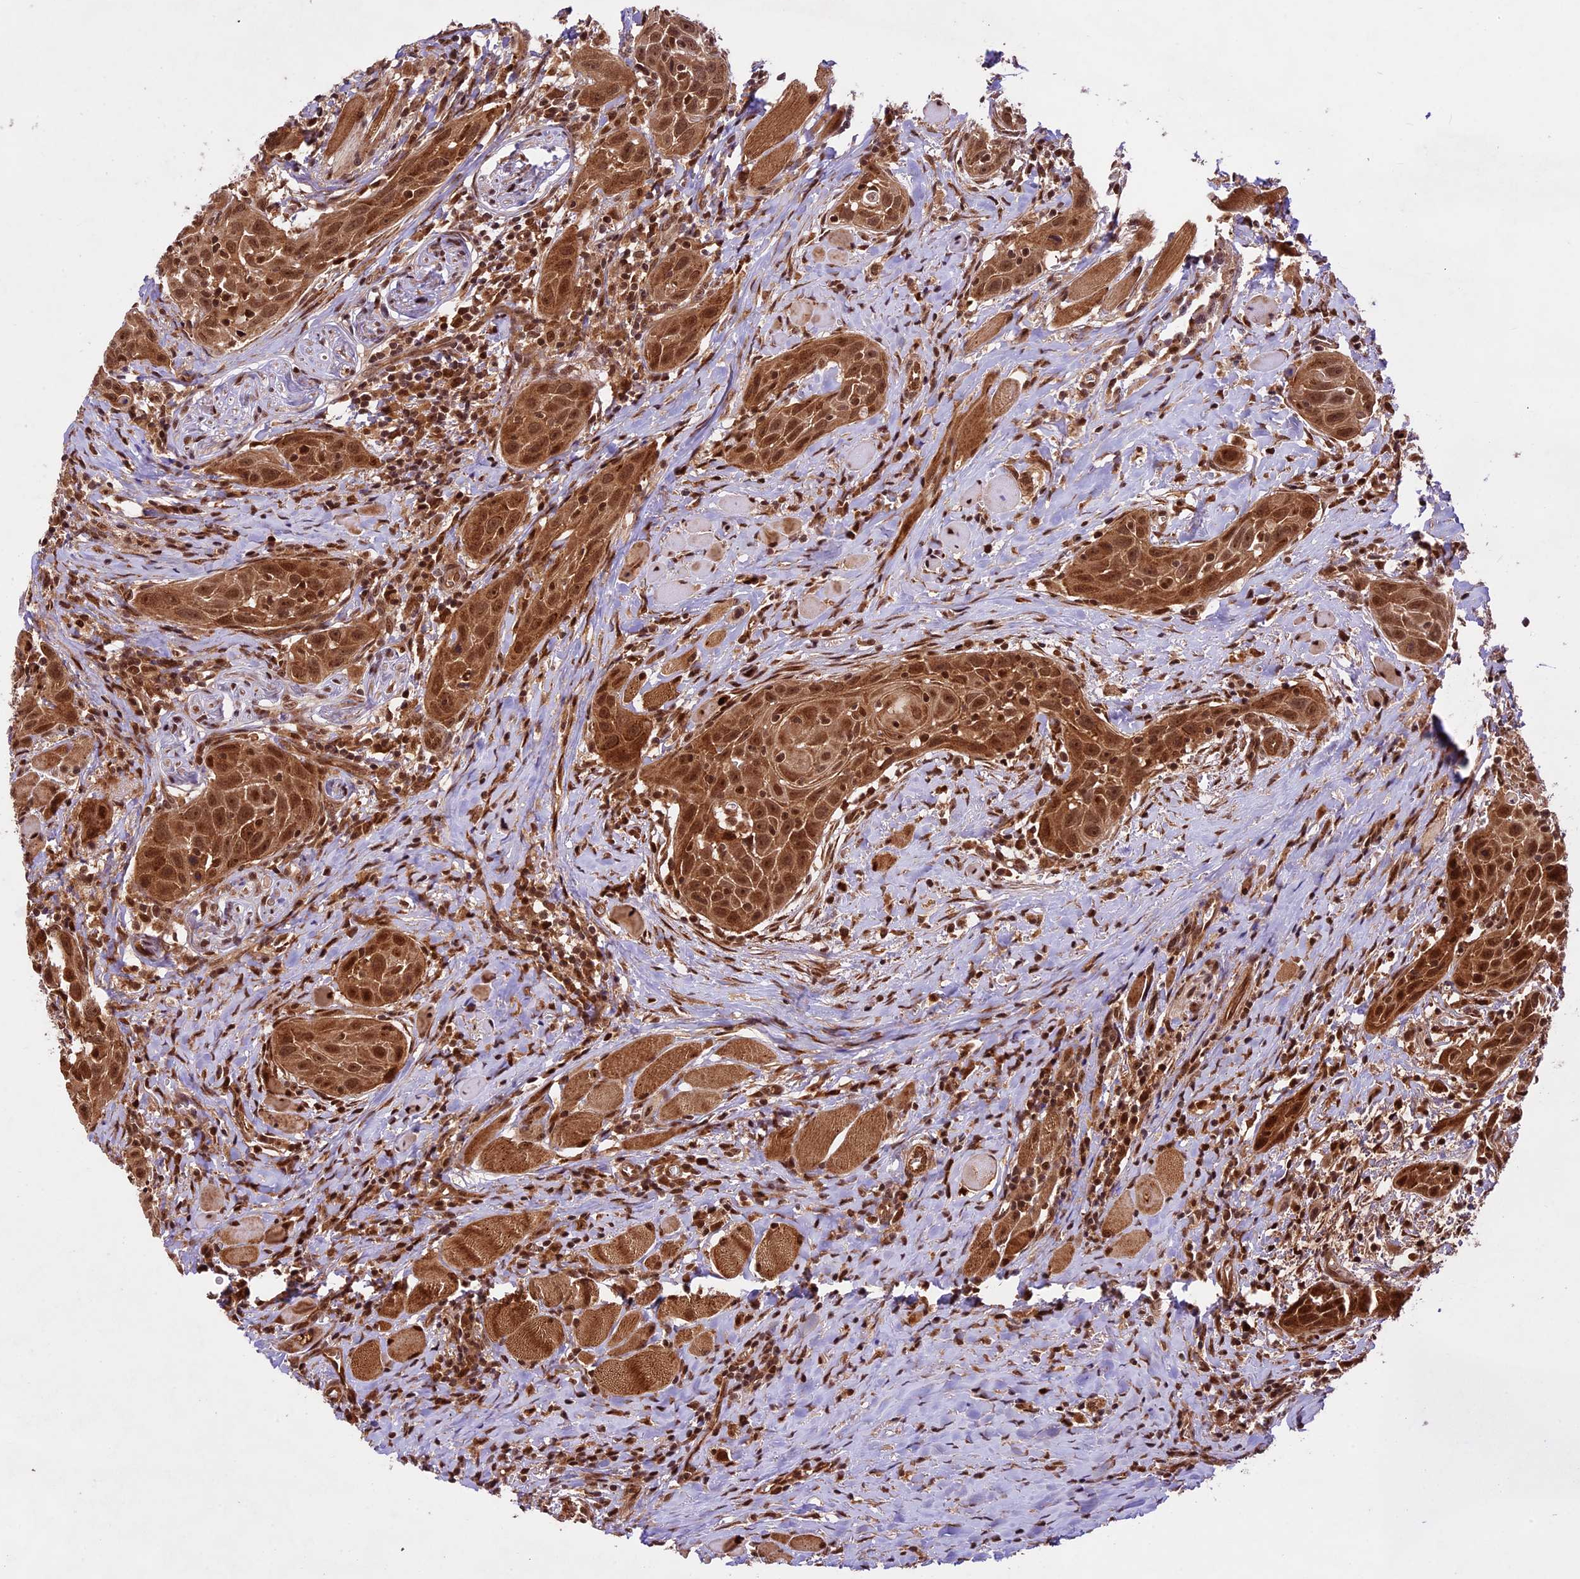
{"staining": {"intensity": "strong", "quantity": ">75%", "location": "cytoplasmic/membranous,nuclear"}, "tissue": "head and neck cancer", "cell_type": "Tumor cells", "image_type": "cancer", "snomed": [{"axis": "morphology", "description": "Squamous cell carcinoma, NOS"}, {"axis": "topography", "description": "Oral tissue"}, {"axis": "topography", "description": "Head-Neck"}], "caption": "Immunohistochemistry staining of head and neck squamous cell carcinoma, which displays high levels of strong cytoplasmic/membranous and nuclear expression in about >75% of tumor cells indicating strong cytoplasmic/membranous and nuclear protein expression. The staining was performed using DAB (3,3'-diaminobenzidine) (brown) for protein detection and nuclei were counterstained in hematoxylin (blue).", "gene": "DHX38", "patient": {"sex": "female", "age": 50}}